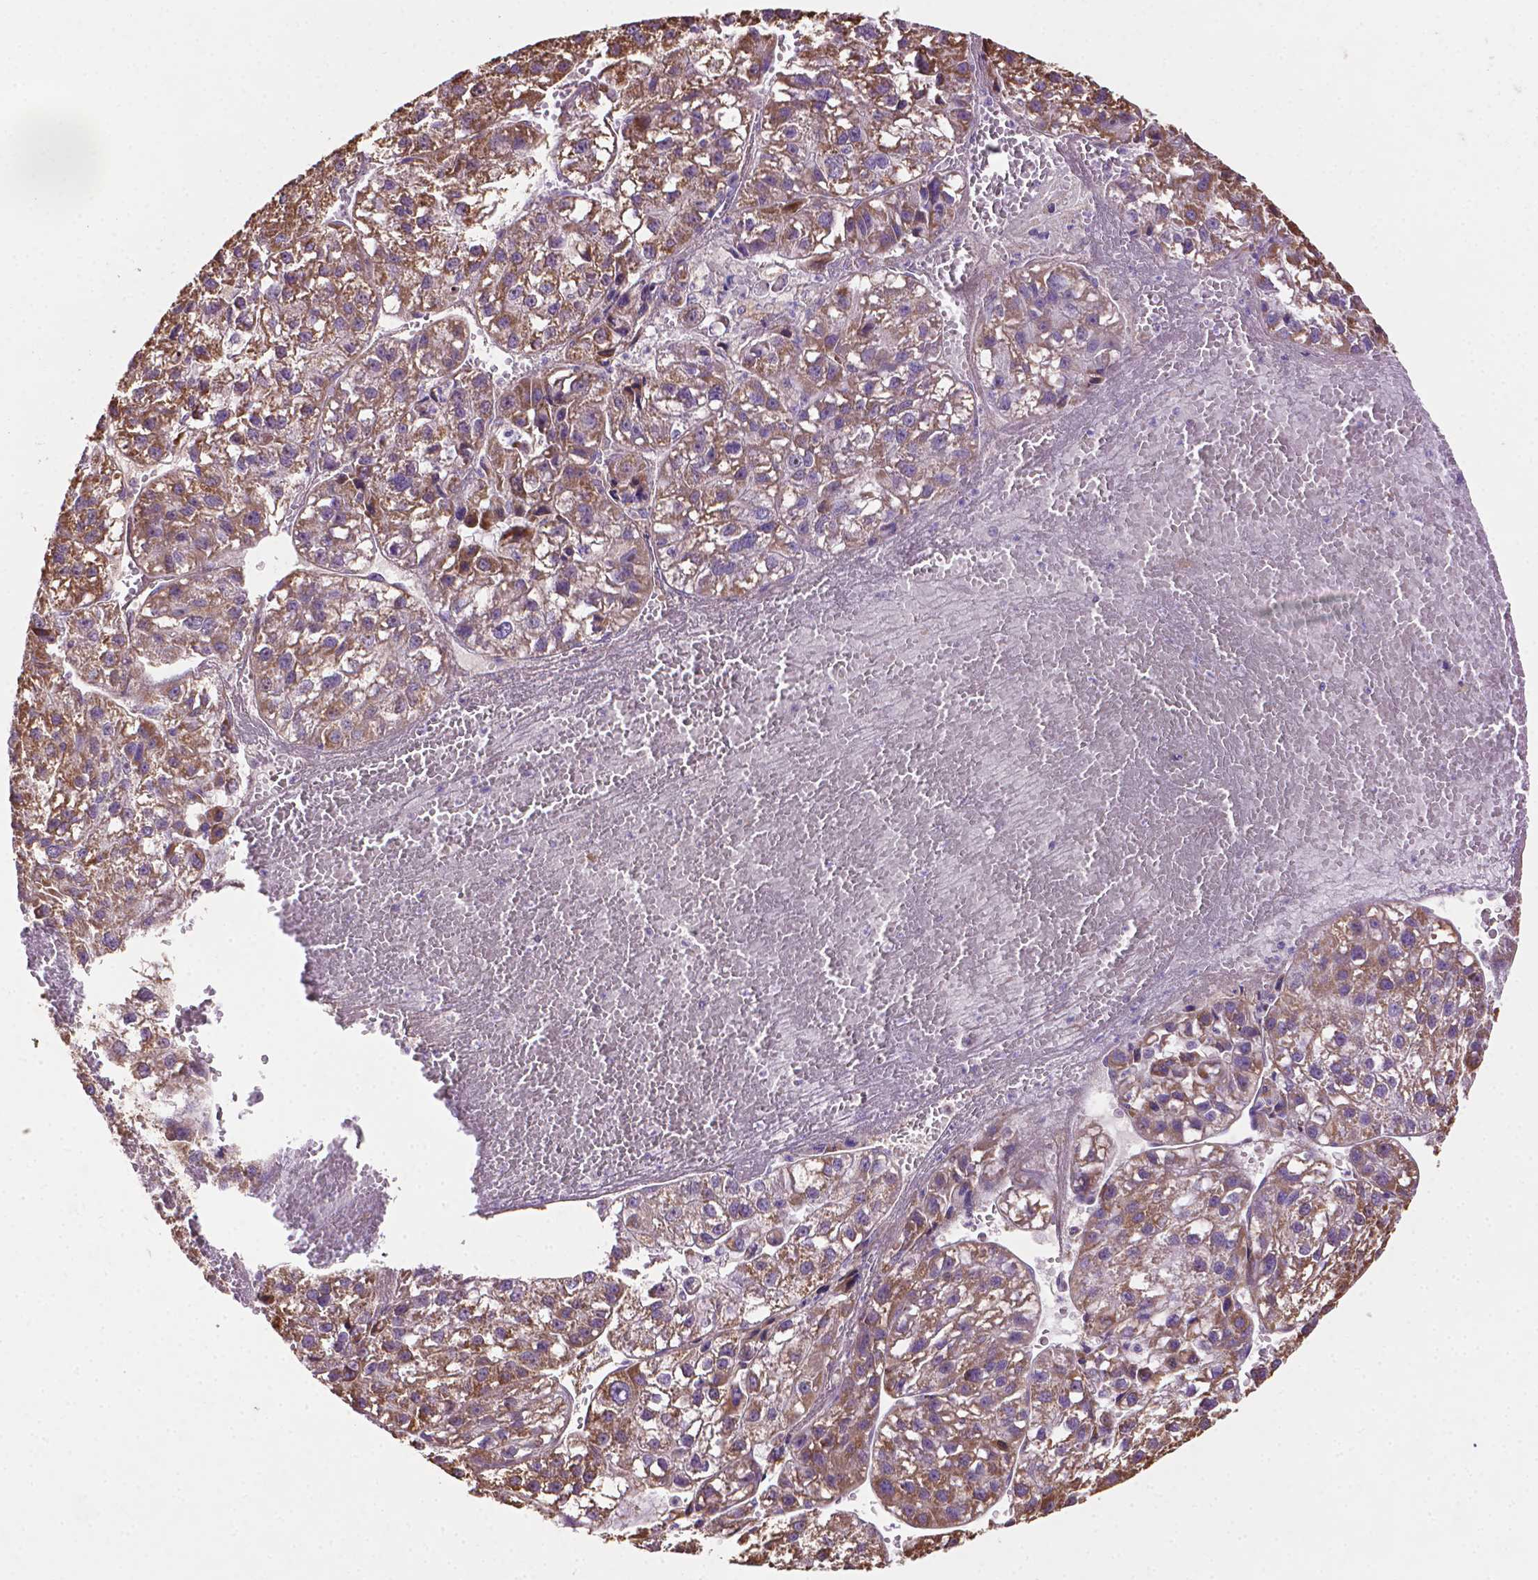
{"staining": {"intensity": "moderate", "quantity": ">75%", "location": "cytoplasmic/membranous"}, "tissue": "liver cancer", "cell_type": "Tumor cells", "image_type": "cancer", "snomed": [{"axis": "morphology", "description": "Carcinoma, Hepatocellular, NOS"}, {"axis": "topography", "description": "Liver"}], "caption": "Immunohistochemical staining of human liver cancer shows medium levels of moderate cytoplasmic/membranous protein positivity in approximately >75% of tumor cells.", "gene": "LRR1", "patient": {"sex": "female", "age": 70}}